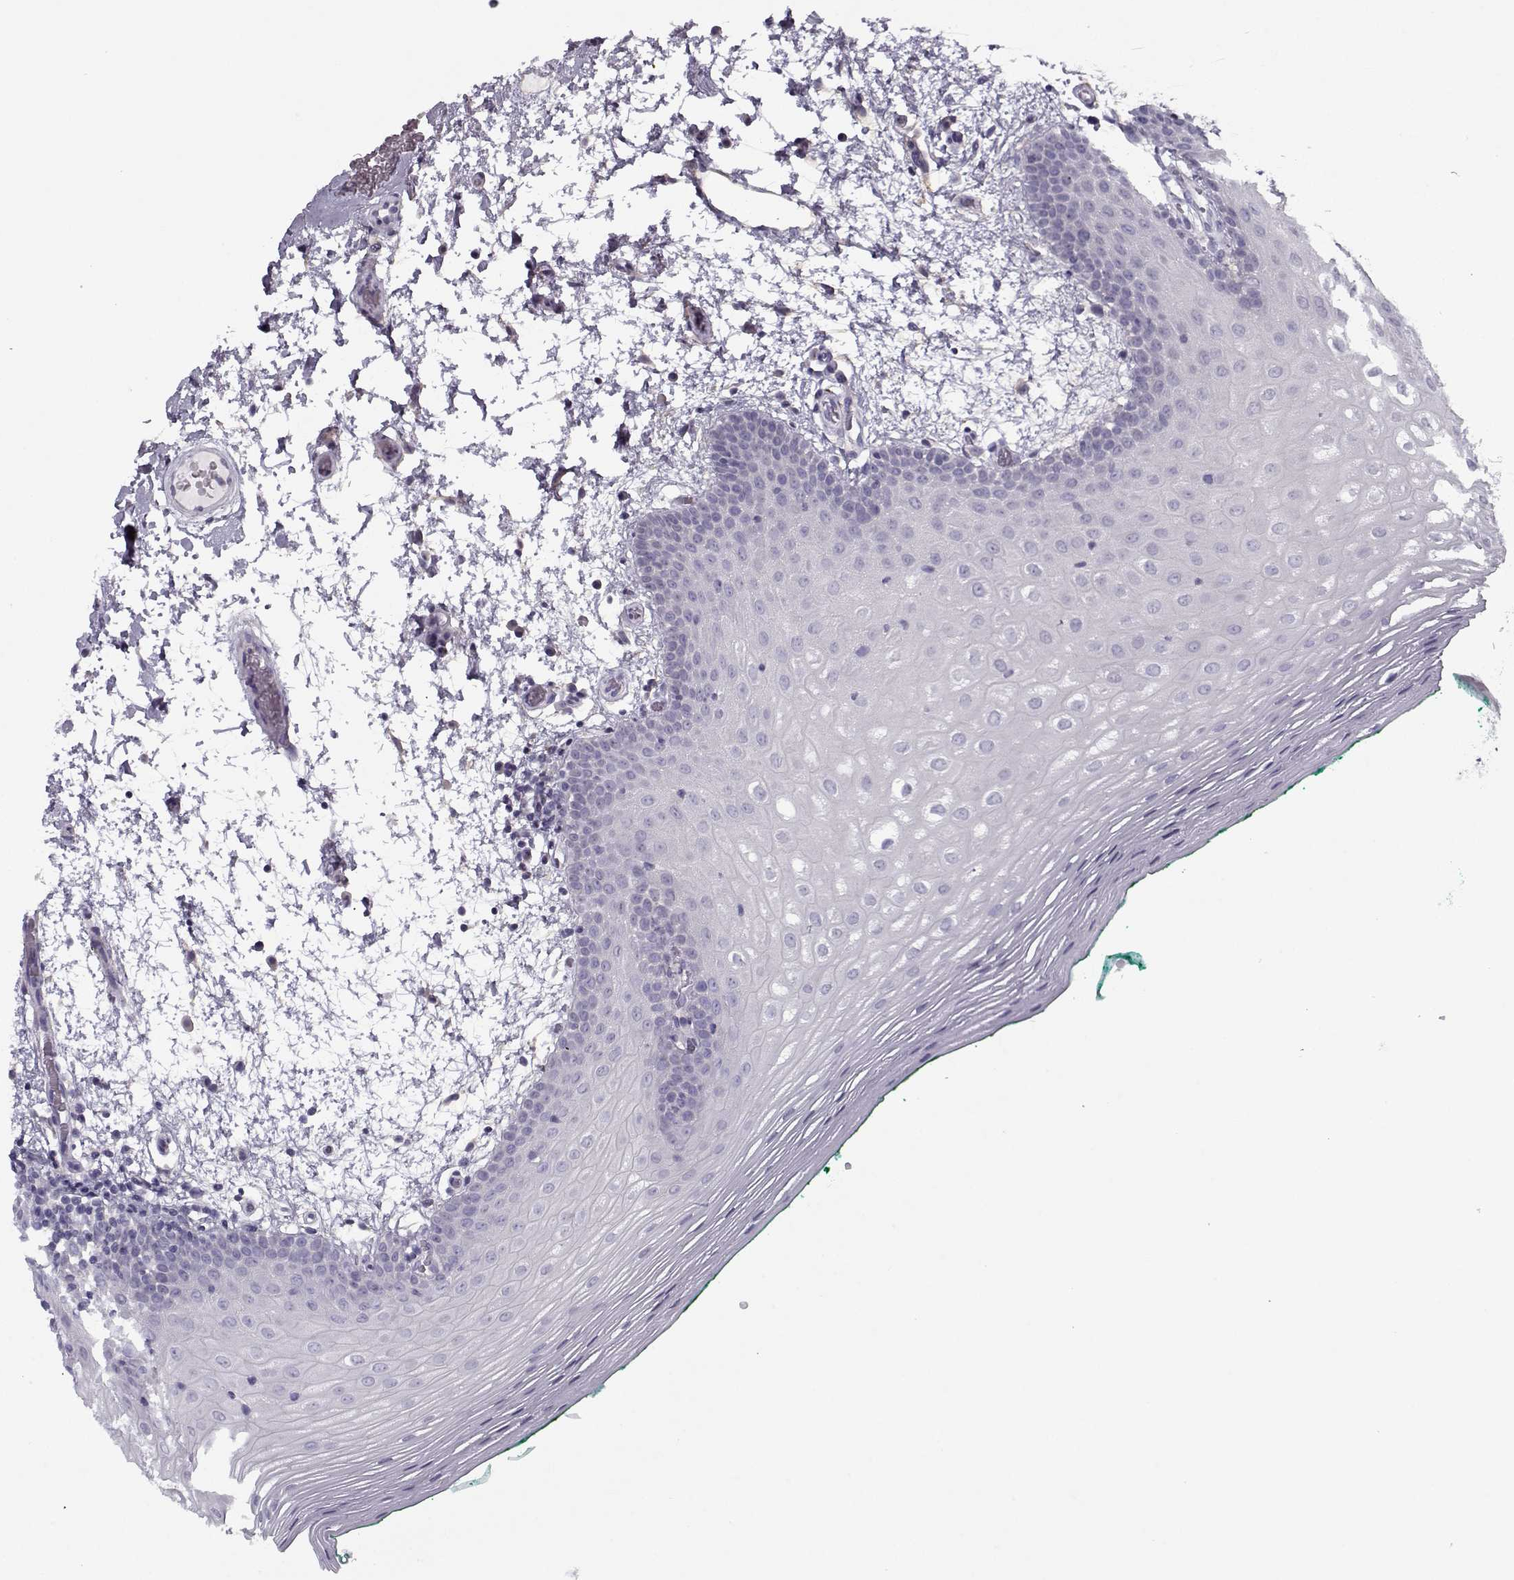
{"staining": {"intensity": "negative", "quantity": "none", "location": "none"}, "tissue": "oral mucosa", "cell_type": "Squamous epithelial cells", "image_type": "normal", "snomed": [{"axis": "morphology", "description": "Normal tissue, NOS"}, {"axis": "morphology", "description": "Squamous cell carcinoma, NOS"}, {"axis": "topography", "description": "Oral tissue"}, {"axis": "topography", "description": "Head-Neck"}], "caption": "High magnification brightfield microscopy of benign oral mucosa stained with DAB (brown) and counterstained with hematoxylin (blue): squamous epithelial cells show no significant staining. The staining is performed using DAB (3,3'-diaminobenzidine) brown chromogen with nuclei counter-stained in using hematoxylin.", "gene": "PP2D1", "patient": {"sex": "male", "age": 78}}